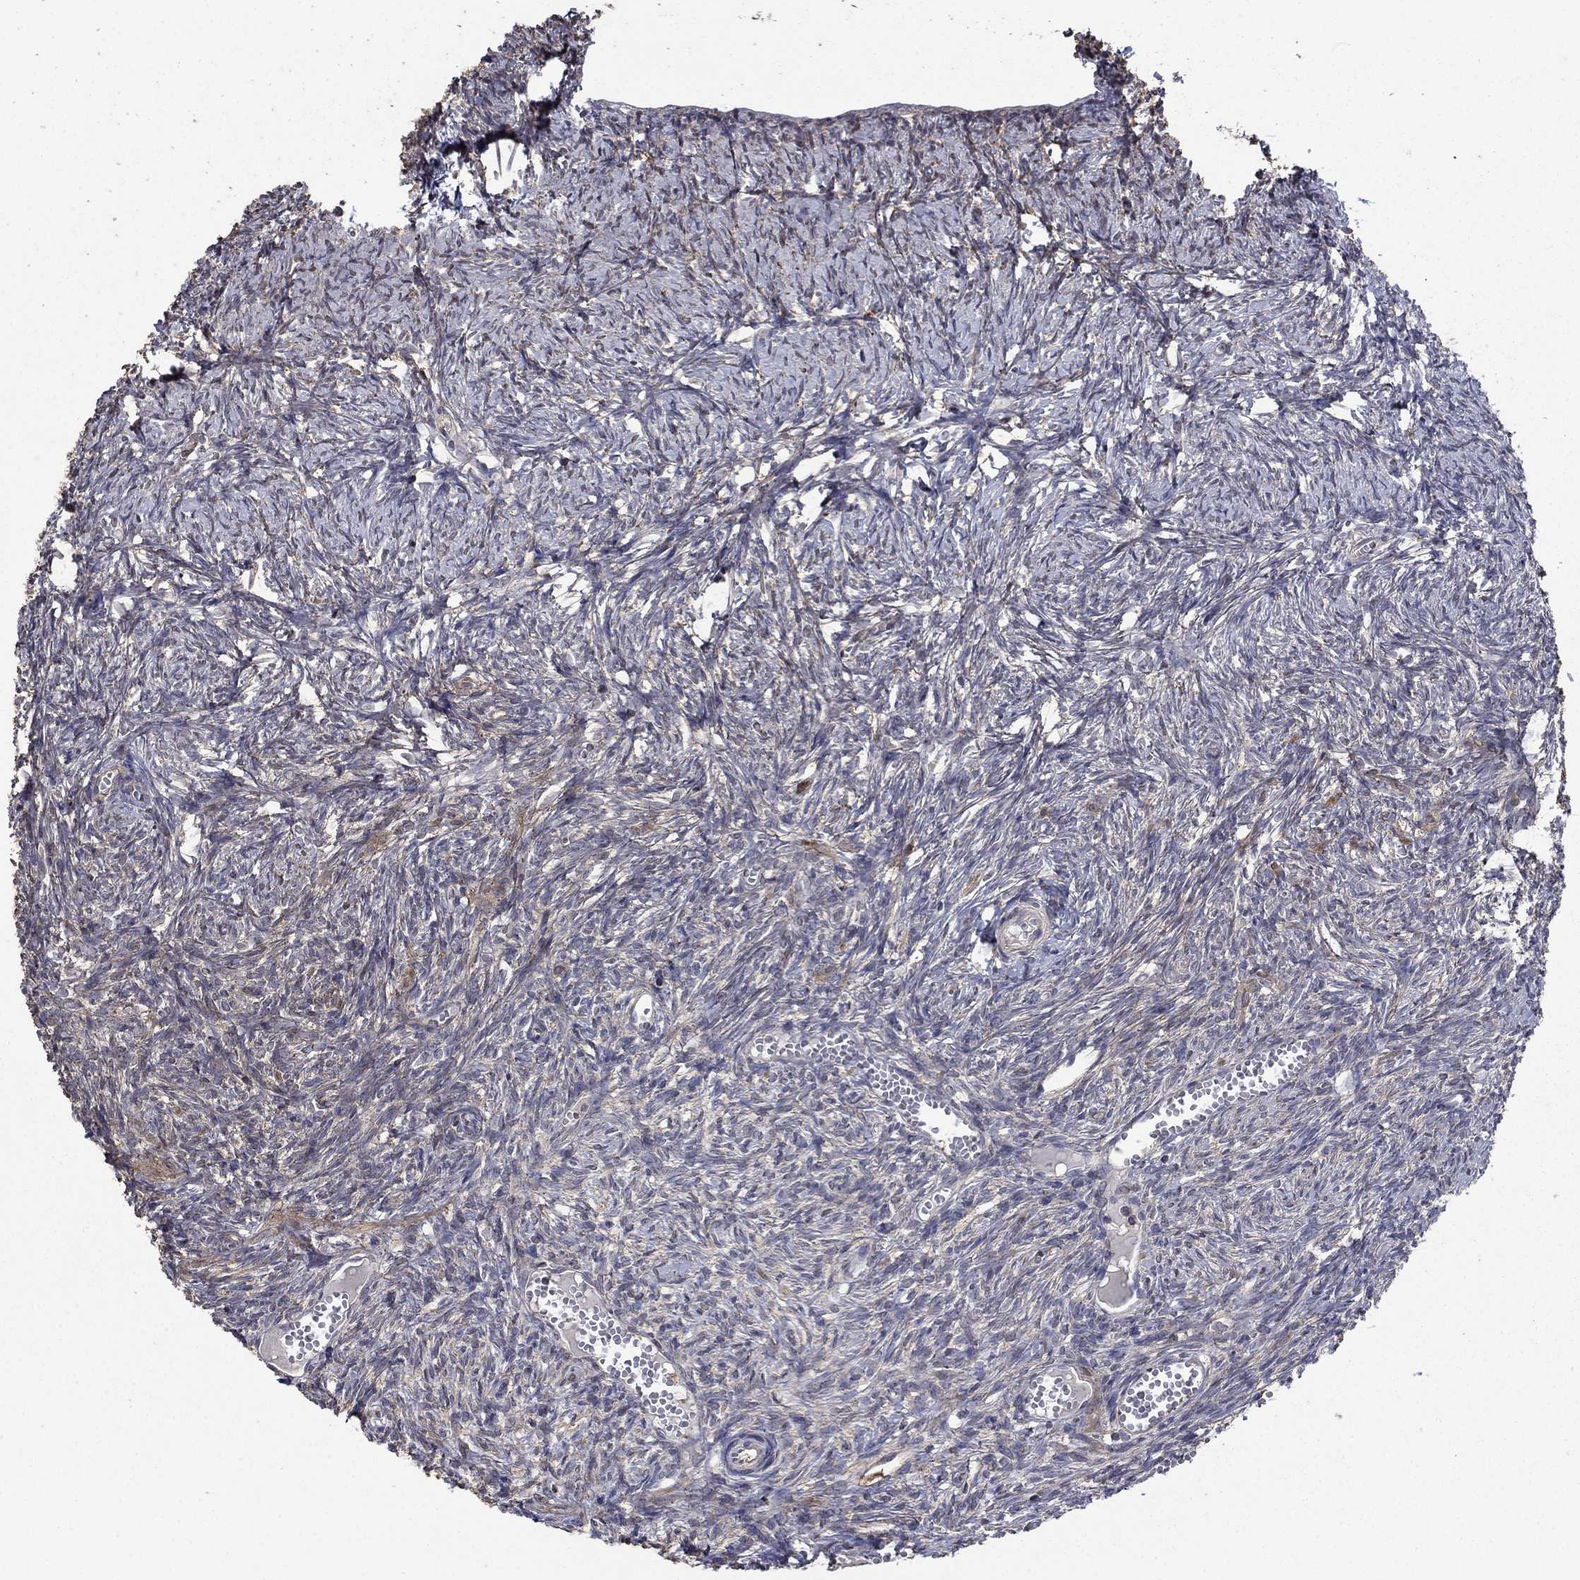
{"staining": {"intensity": "negative", "quantity": "none", "location": "none"}, "tissue": "ovary", "cell_type": "Follicle cells", "image_type": "normal", "snomed": [{"axis": "morphology", "description": "Normal tissue, NOS"}, {"axis": "topography", "description": "Ovary"}], "caption": "A high-resolution photomicrograph shows IHC staining of unremarkable ovary, which reveals no significant expression in follicle cells. (Immunohistochemistry, brightfield microscopy, high magnification).", "gene": "DVL1", "patient": {"sex": "female", "age": 43}}